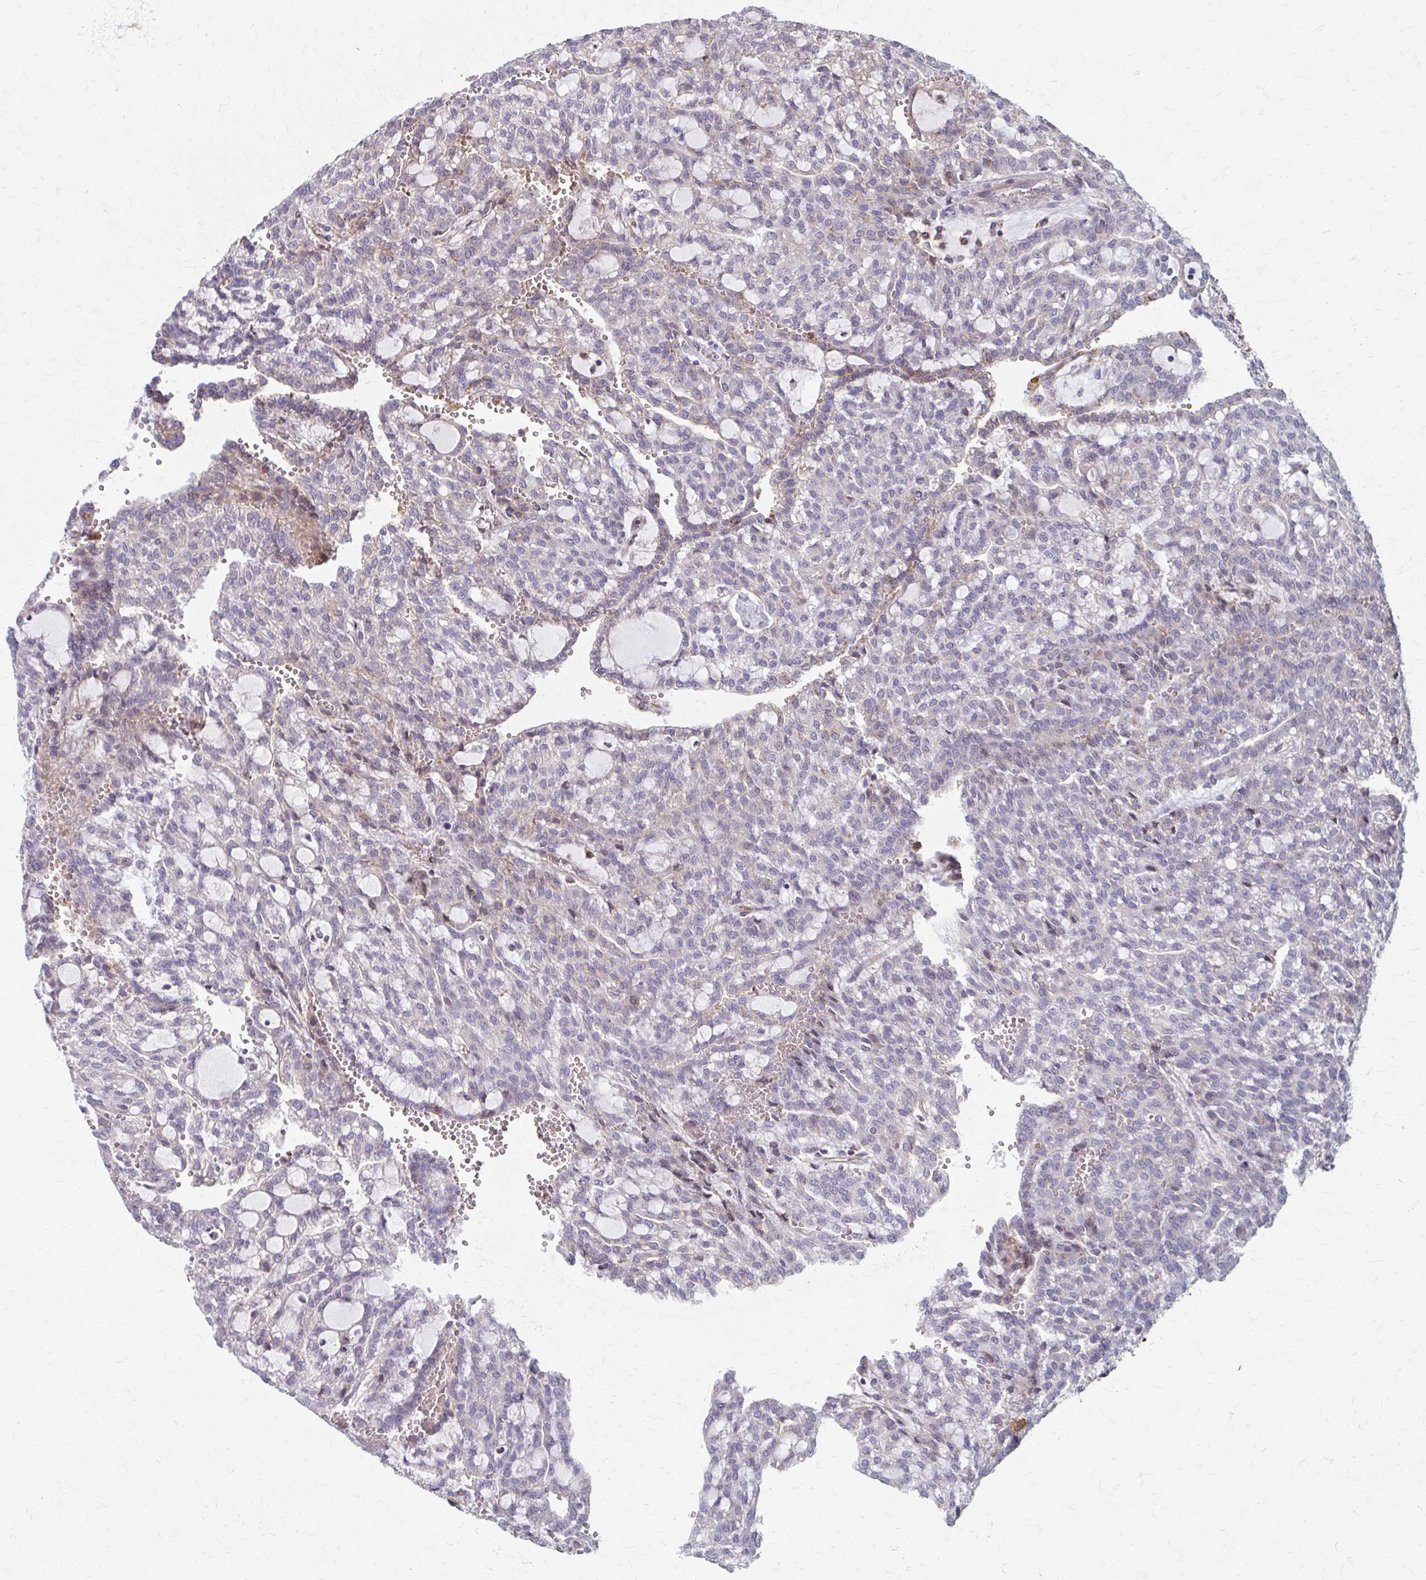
{"staining": {"intensity": "negative", "quantity": "none", "location": "none"}, "tissue": "renal cancer", "cell_type": "Tumor cells", "image_type": "cancer", "snomed": [{"axis": "morphology", "description": "Adenocarcinoma, NOS"}, {"axis": "topography", "description": "Kidney"}], "caption": "This micrograph is of renal cancer (adenocarcinoma) stained with IHC to label a protein in brown with the nuclei are counter-stained blue. There is no staining in tumor cells.", "gene": "MMP14", "patient": {"sex": "male", "age": 63}}